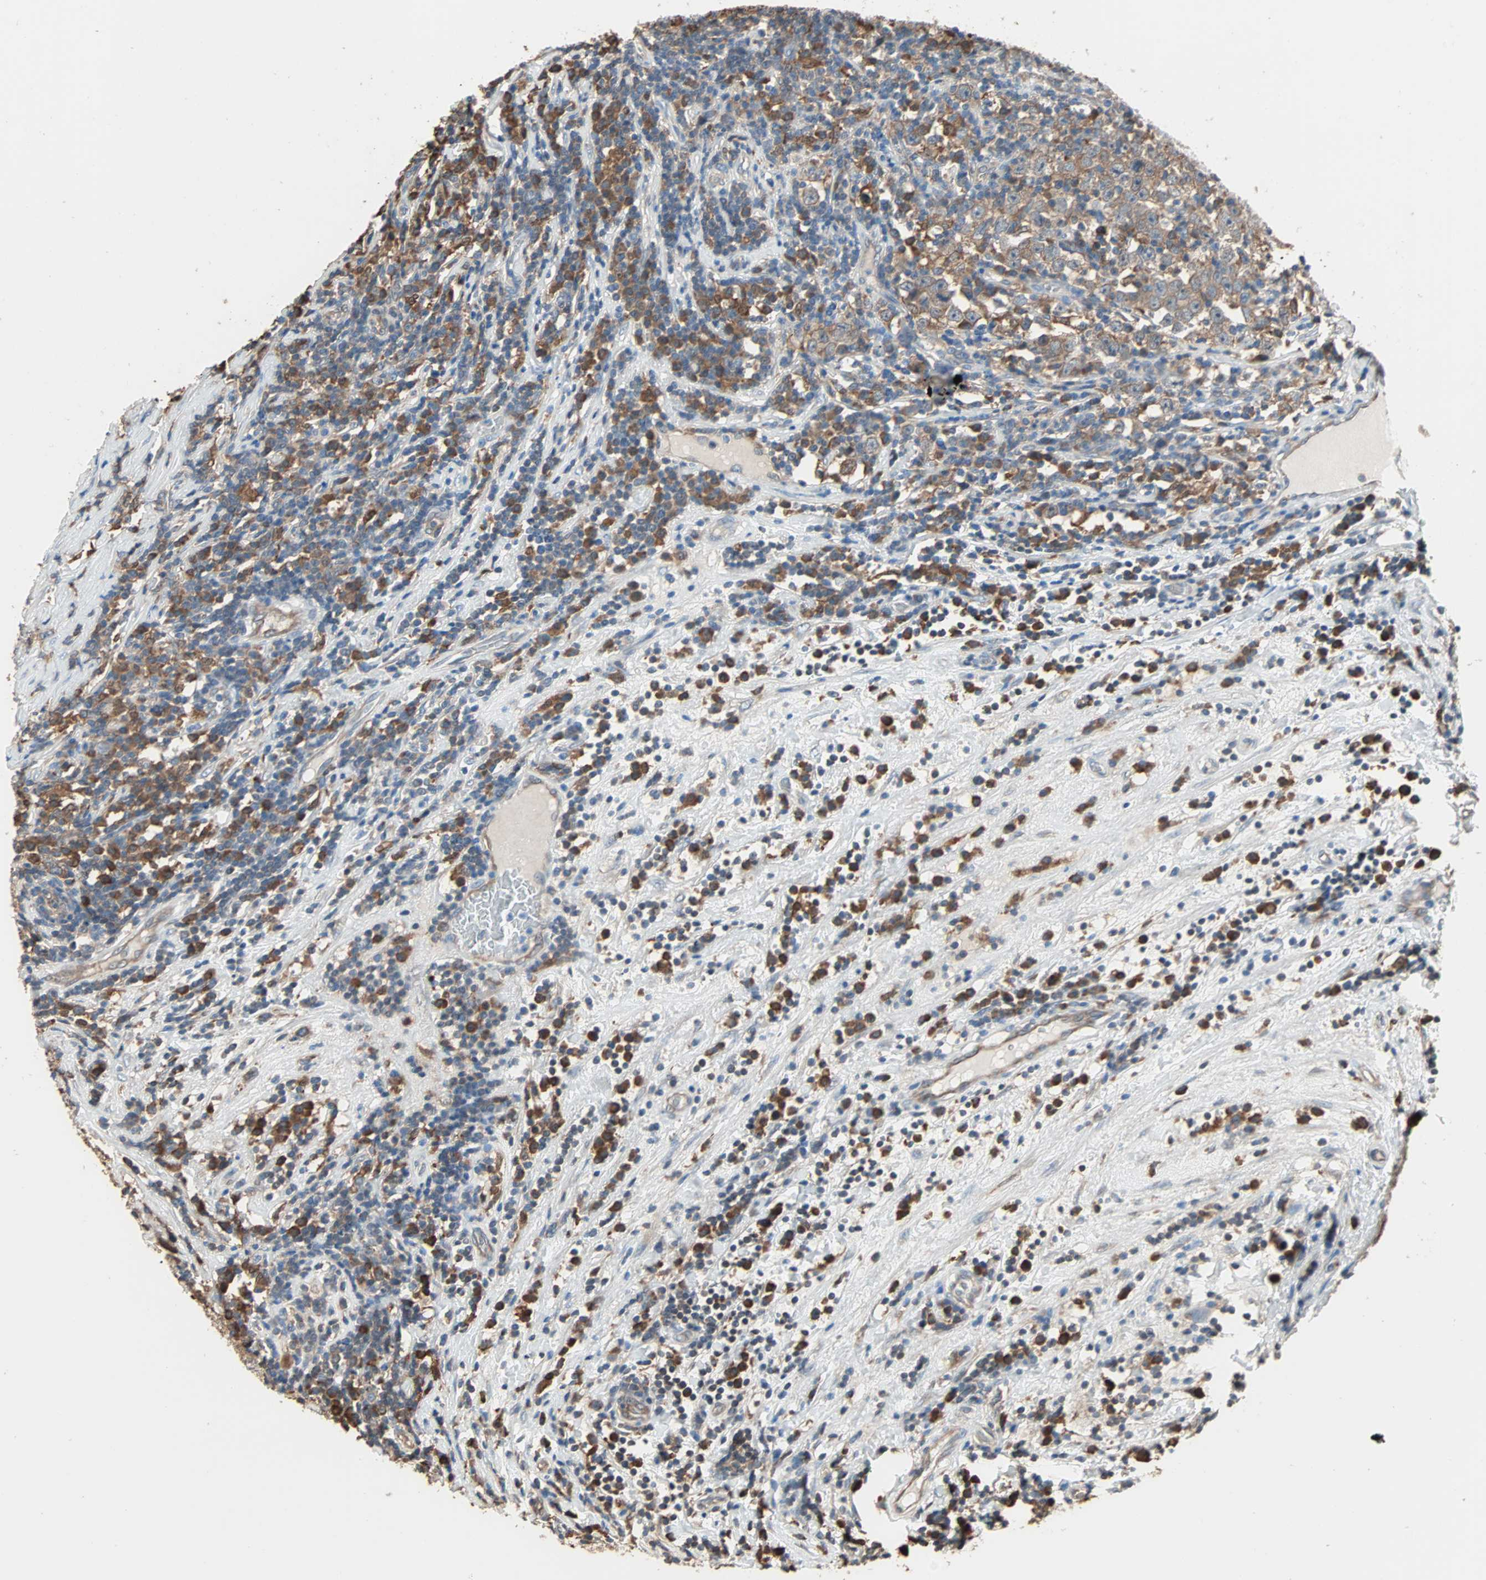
{"staining": {"intensity": "moderate", "quantity": ">75%", "location": "cytoplasmic/membranous"}, "tissue": "testis cancer", "cell_type": "Tumor cells", "image_type": "cancer", "snomed": [{"axis": "morphology", "description": "Seminoma, NOS"}, {"axis": "topography", "description": "Testis"}], "caption": "Immunohistochemical staining of testis cancer shows medium levels of moderate cytoplasmic/membranous staining in approximately >75% of tumor cells.", "gene": "PRDX1", "patient": {"sex": "male", "age": 43}}